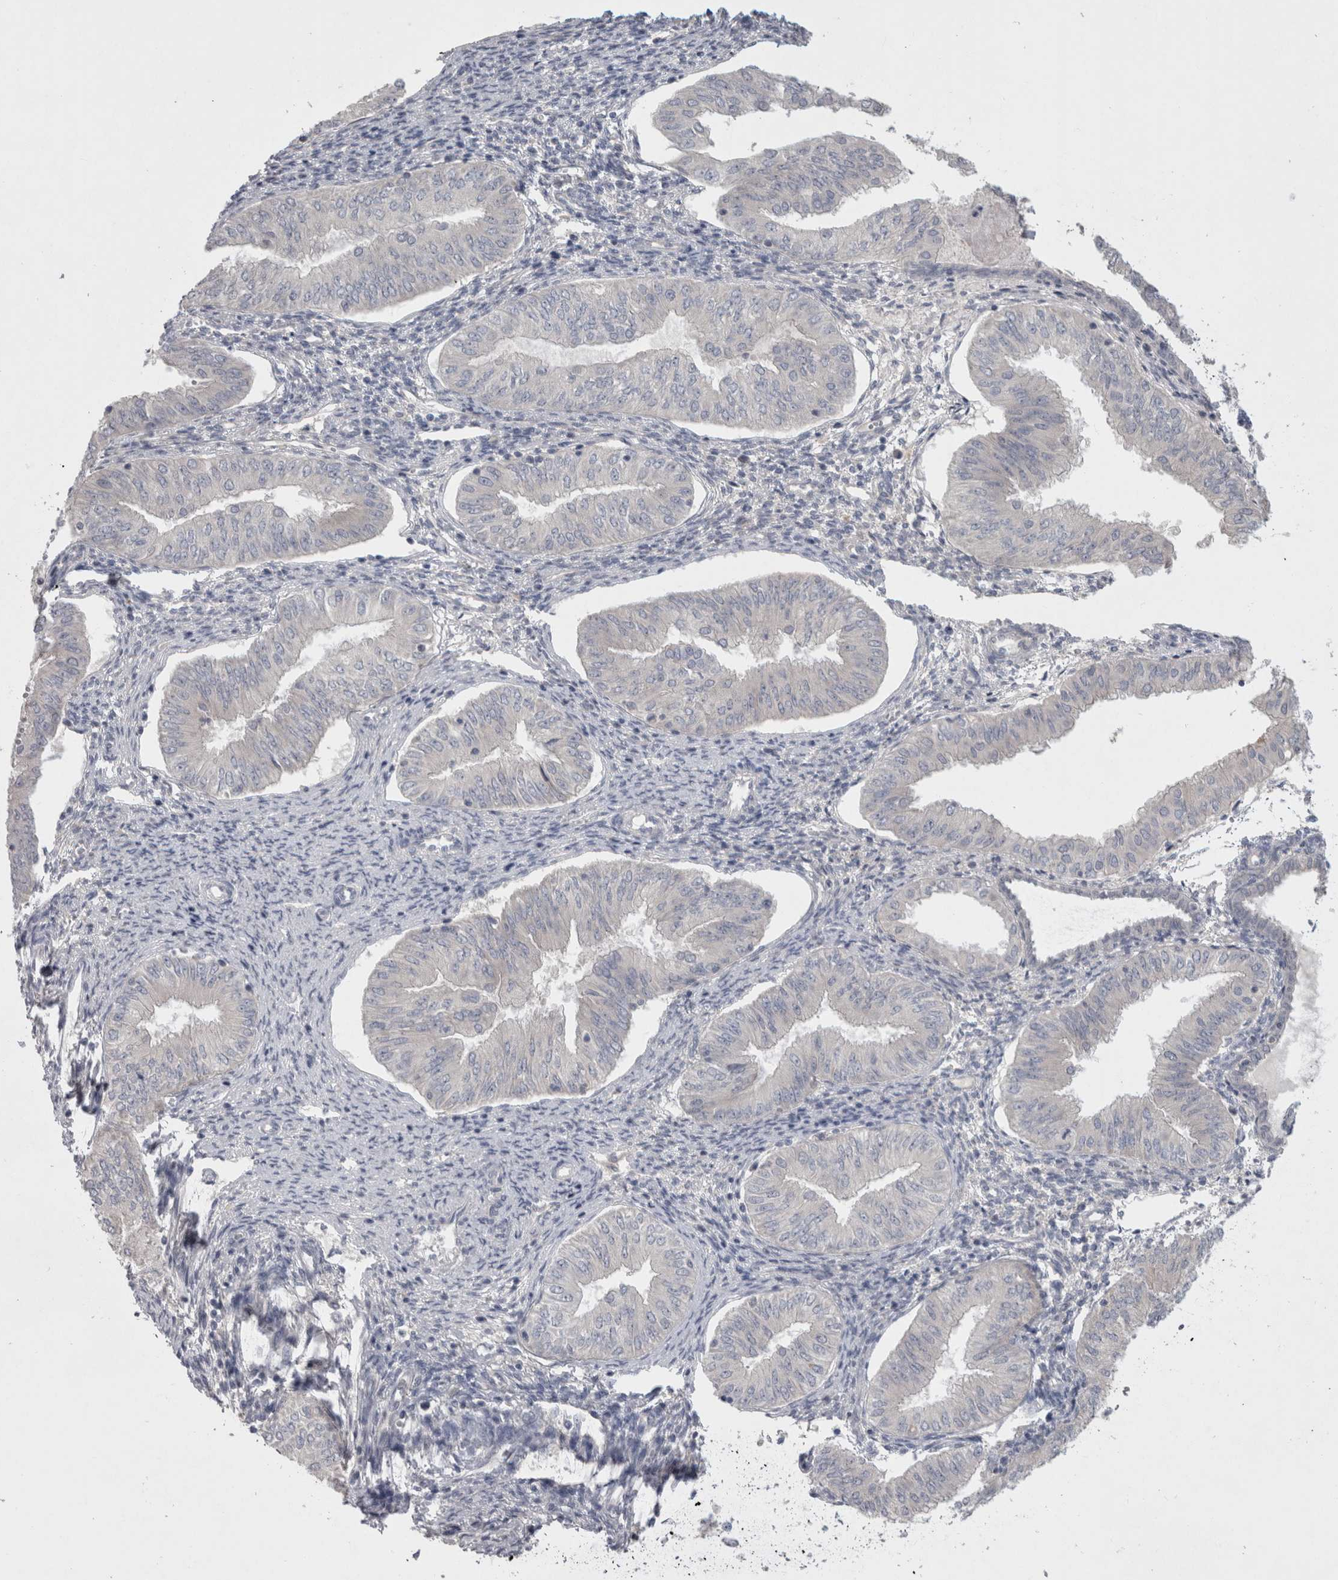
{"staining": {"intensity": "negative", "quantity": "none", "location": "none"}, "tissue": "endometrial cancer", "cell_type": "Tumor cells", "image_type": "cancer", "snomed": [{"axis": "morphology", "description": "Normal tissue, NOS"}, {"axis": "morphology", "description": "Adenocarcinoma, NOS"}, {"axis": "topography", "description": "Endometrium"}], "caption": "A high-resolution micrograph shows IHC staining of endometrial cancer (adenocarcinoma), which displays no significant expression in tumor cells.", "gene": "LRRC40", "patient": {"sex": "female", "age": 53}}